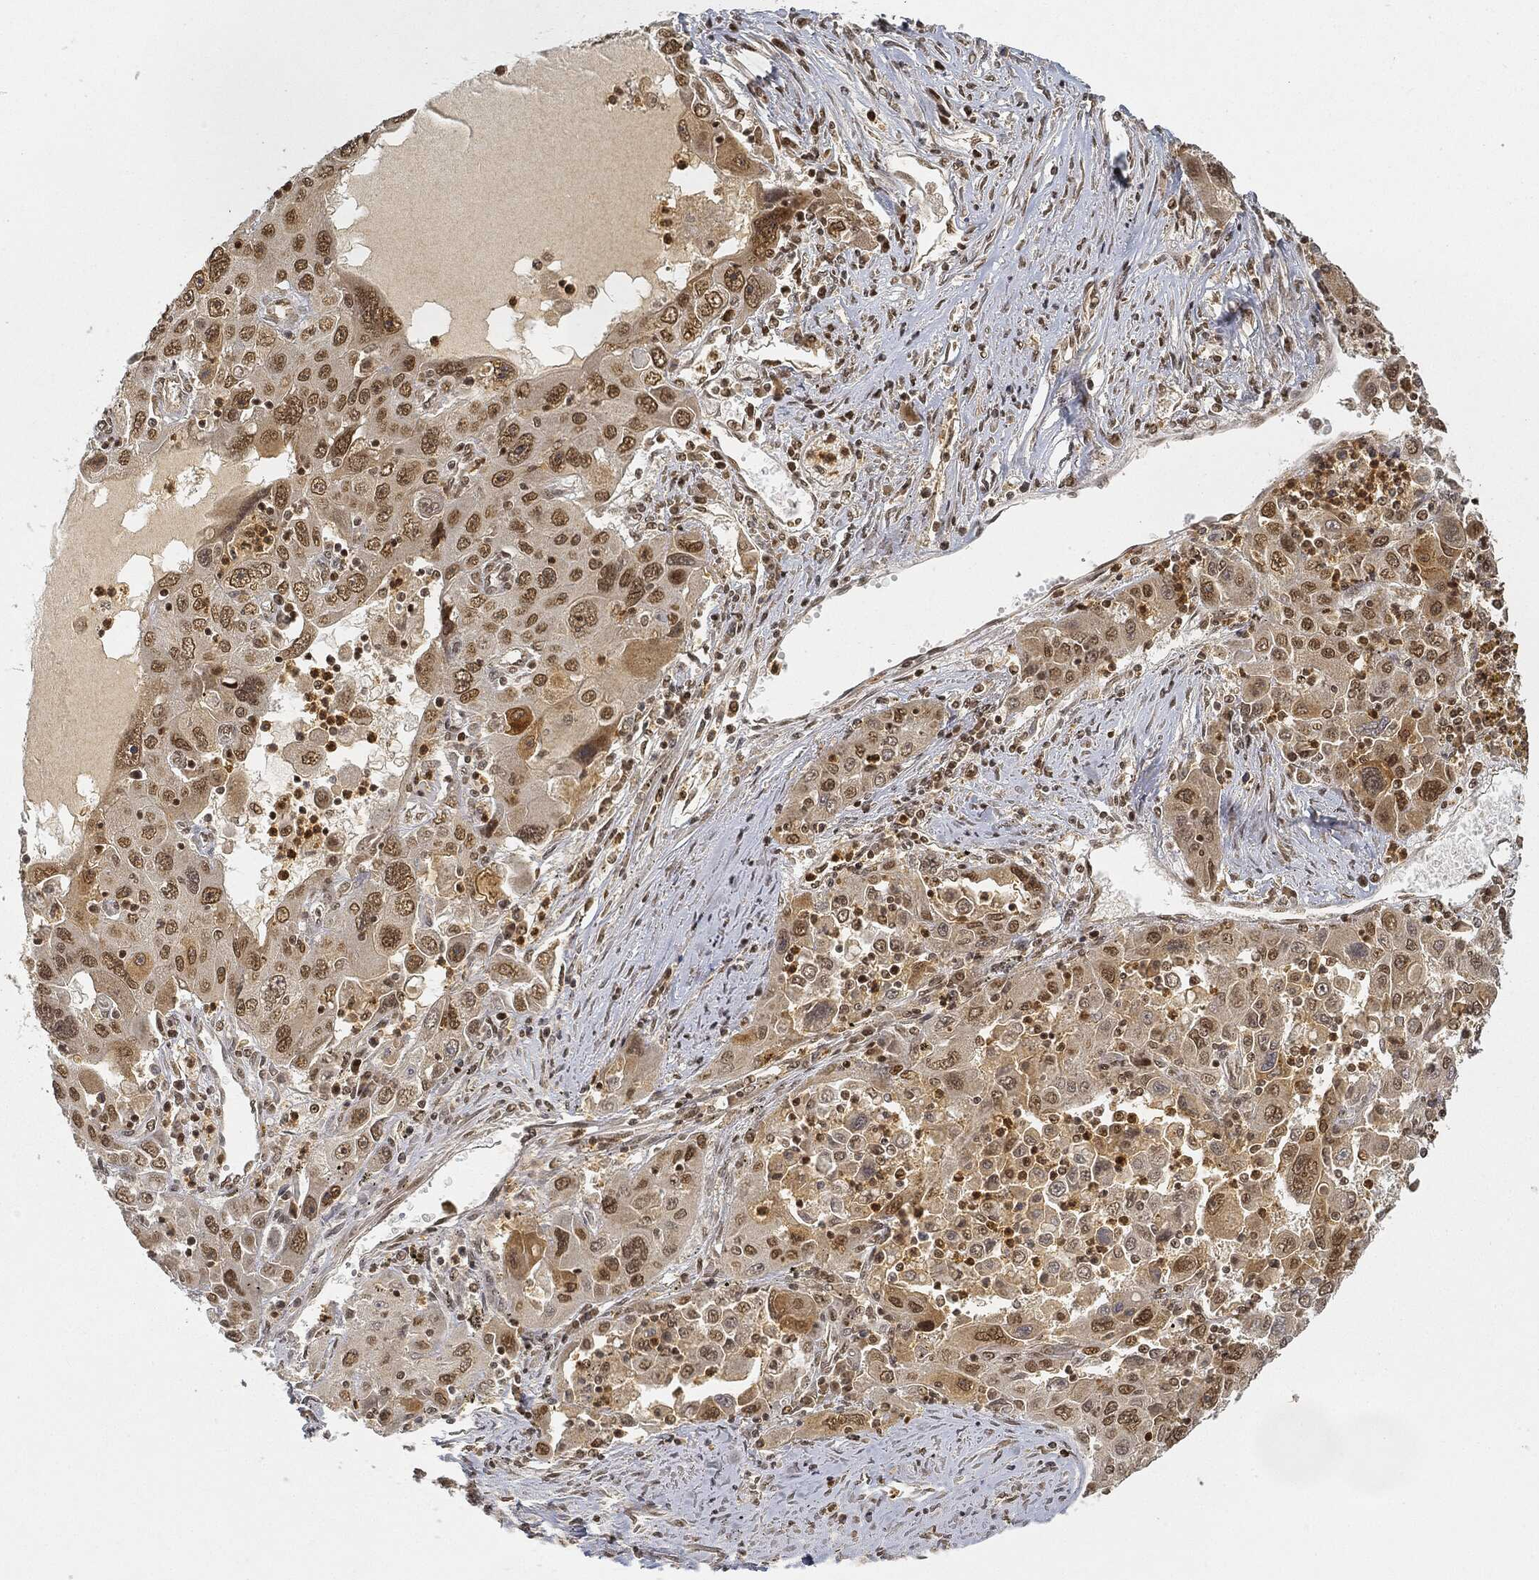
{"staining": {"intensity": "moderate", "quantity": "25%-75%", "location": "cytoplasmic/membranous,nuclear"}, "tissue": "stomach cancer", "cell_type": "Tumor cells", "image_type": "cancer", "snomed": [{"axis": "morphology", "description": "Adenocarcinoma, NOS"}, {"axis": "topography", "description": "Stomach"}], "caption": "A high-resolution image shows IHC staining of stomach cancer, which demonstrates moderate cytoplasmic/membranous and nuclear positivity in about 25%-75% of tumor cells.", "gene": "CIB1", "patient": {"sex": "male", "age": 56}}